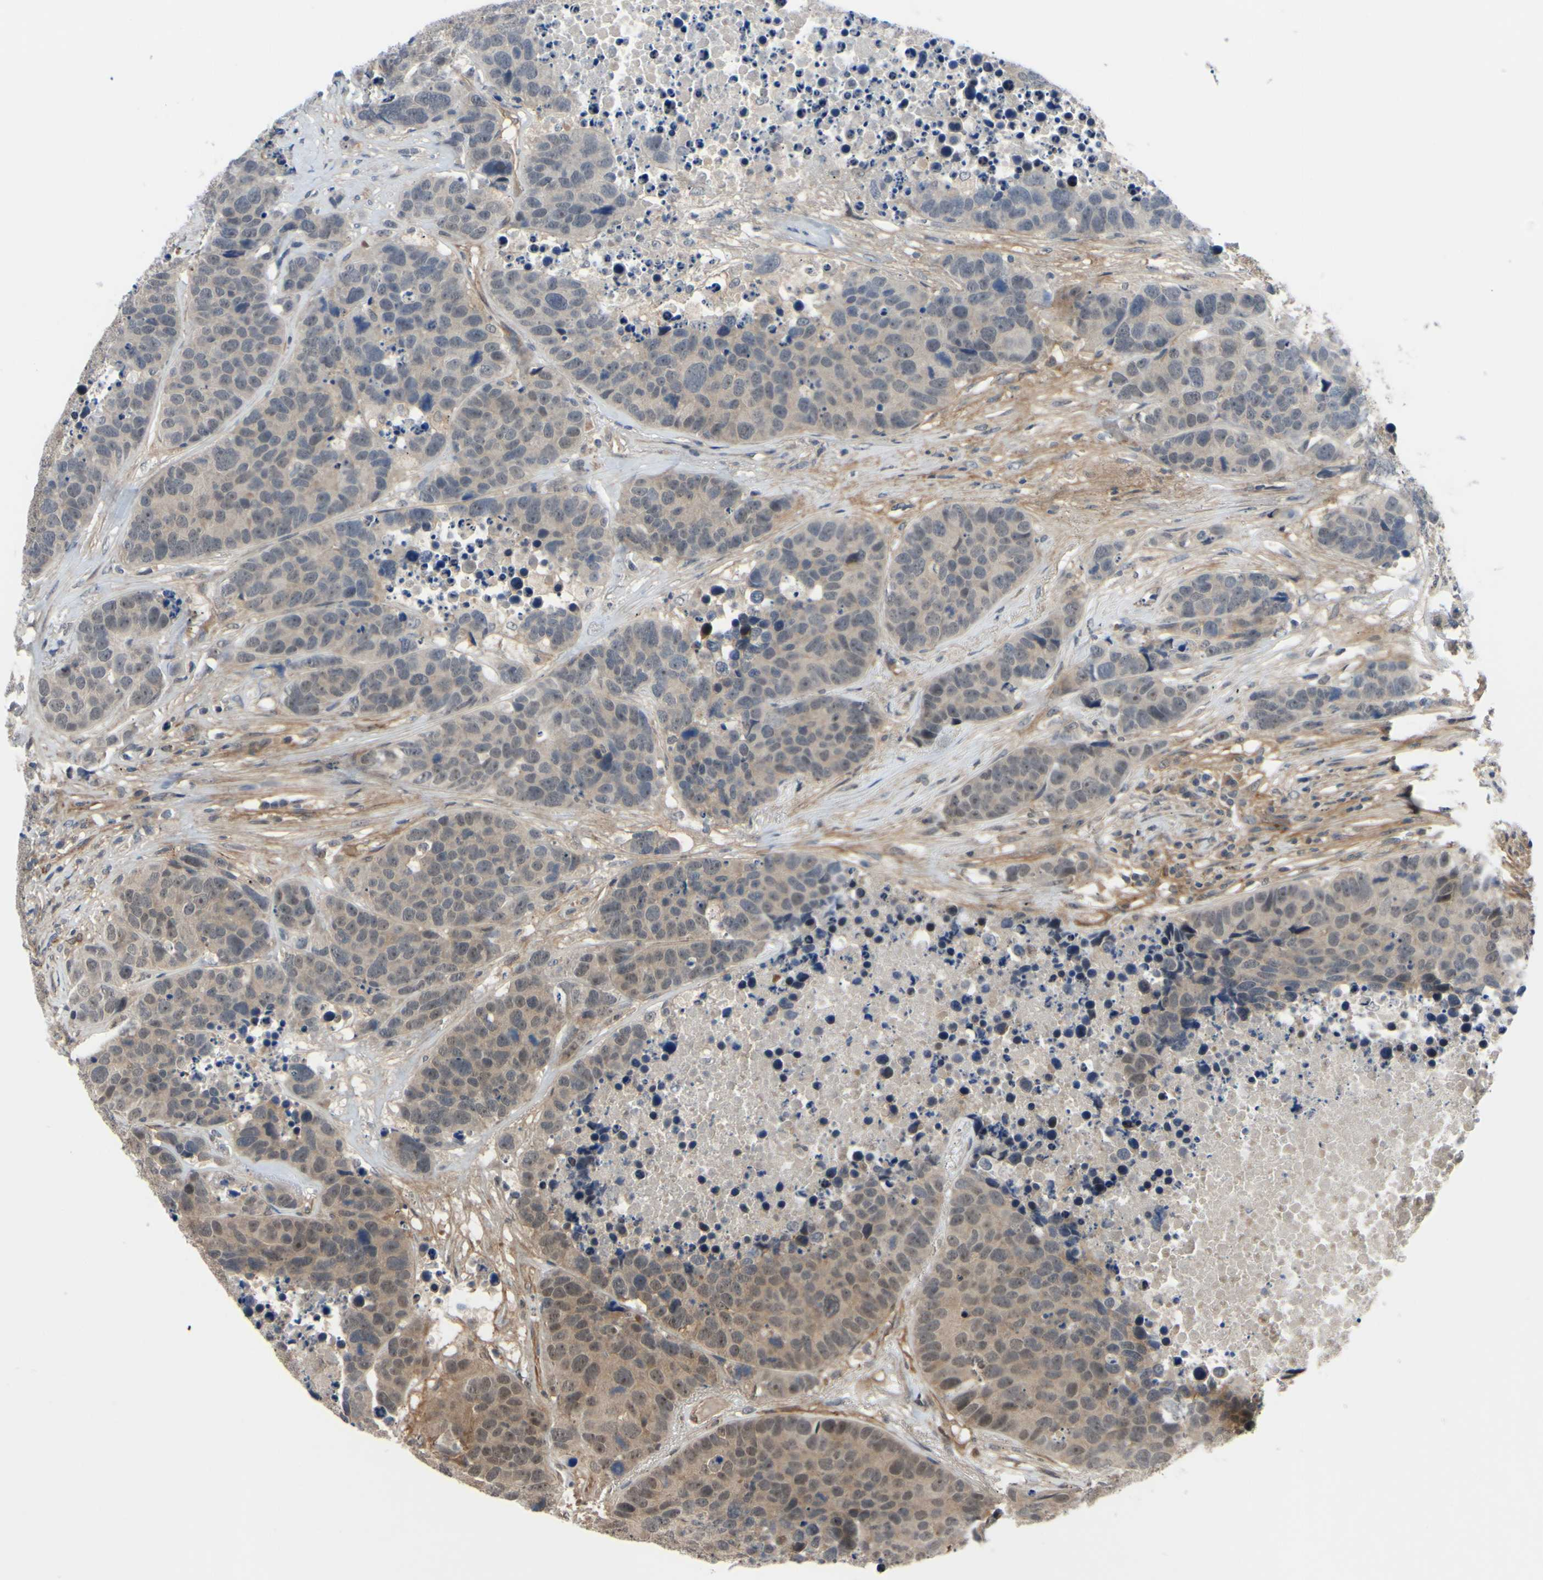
{"staining": {"intensity": "weak", "quantity": ">75%", "location": "cytoplasmic/membranous,nuclear"}, "tissue": "carcinoid", "cell_type": "Tumor cells", "image_type": "cancer", "snomed": [{"axis": "morphology", "description": "Carcinoid, malignant, NOS"}, {"axis": "topography", "description": "Lung"}], "caption": "Protein analysis of carcinoid (malignant) tissue shows weak cytoplasmic/membranous and nuclear expression in approximately >75% of tumor cells.", "gene": "COMMD9", "patient": {"sex": "male", "age": 60}}